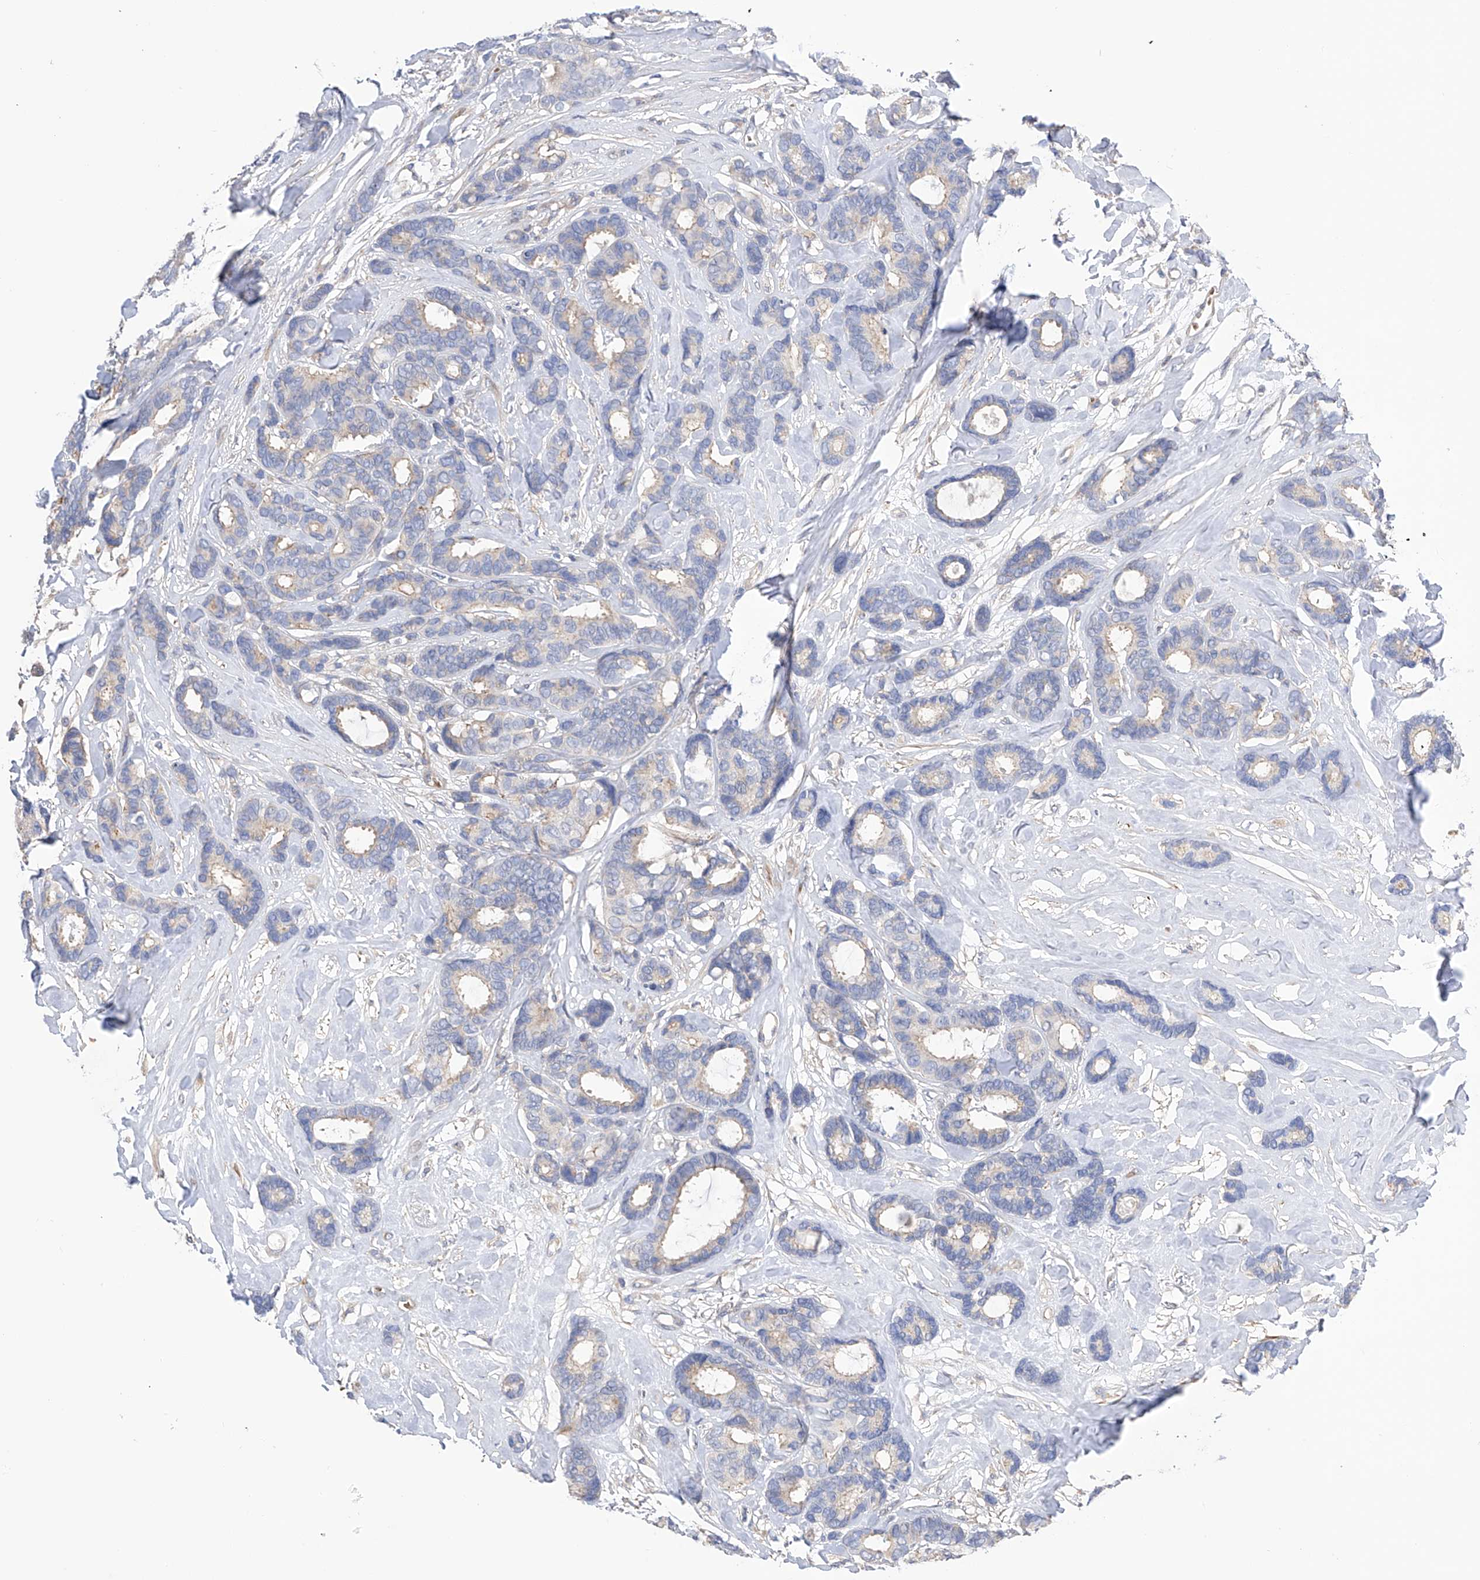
{"staining": {"intensity": "negative", "quantity": "none", "location": "none"}, "tissue": "breast cancer", "cell_type": "Tumor cells", "image_type": "cancer", "snomed": [{"axis": "morphology", "description": "Duct carcinoma"}, {"axis": "topography", "description": "Breast"}], "caption": "The immunohistochemistry histopathology image has no significant expression in tumor cells of breast cancer (invasive ductal carcinoma) tissue.", "gene": "NFATC4", "patient": {"sex": "female", "age": 87}}